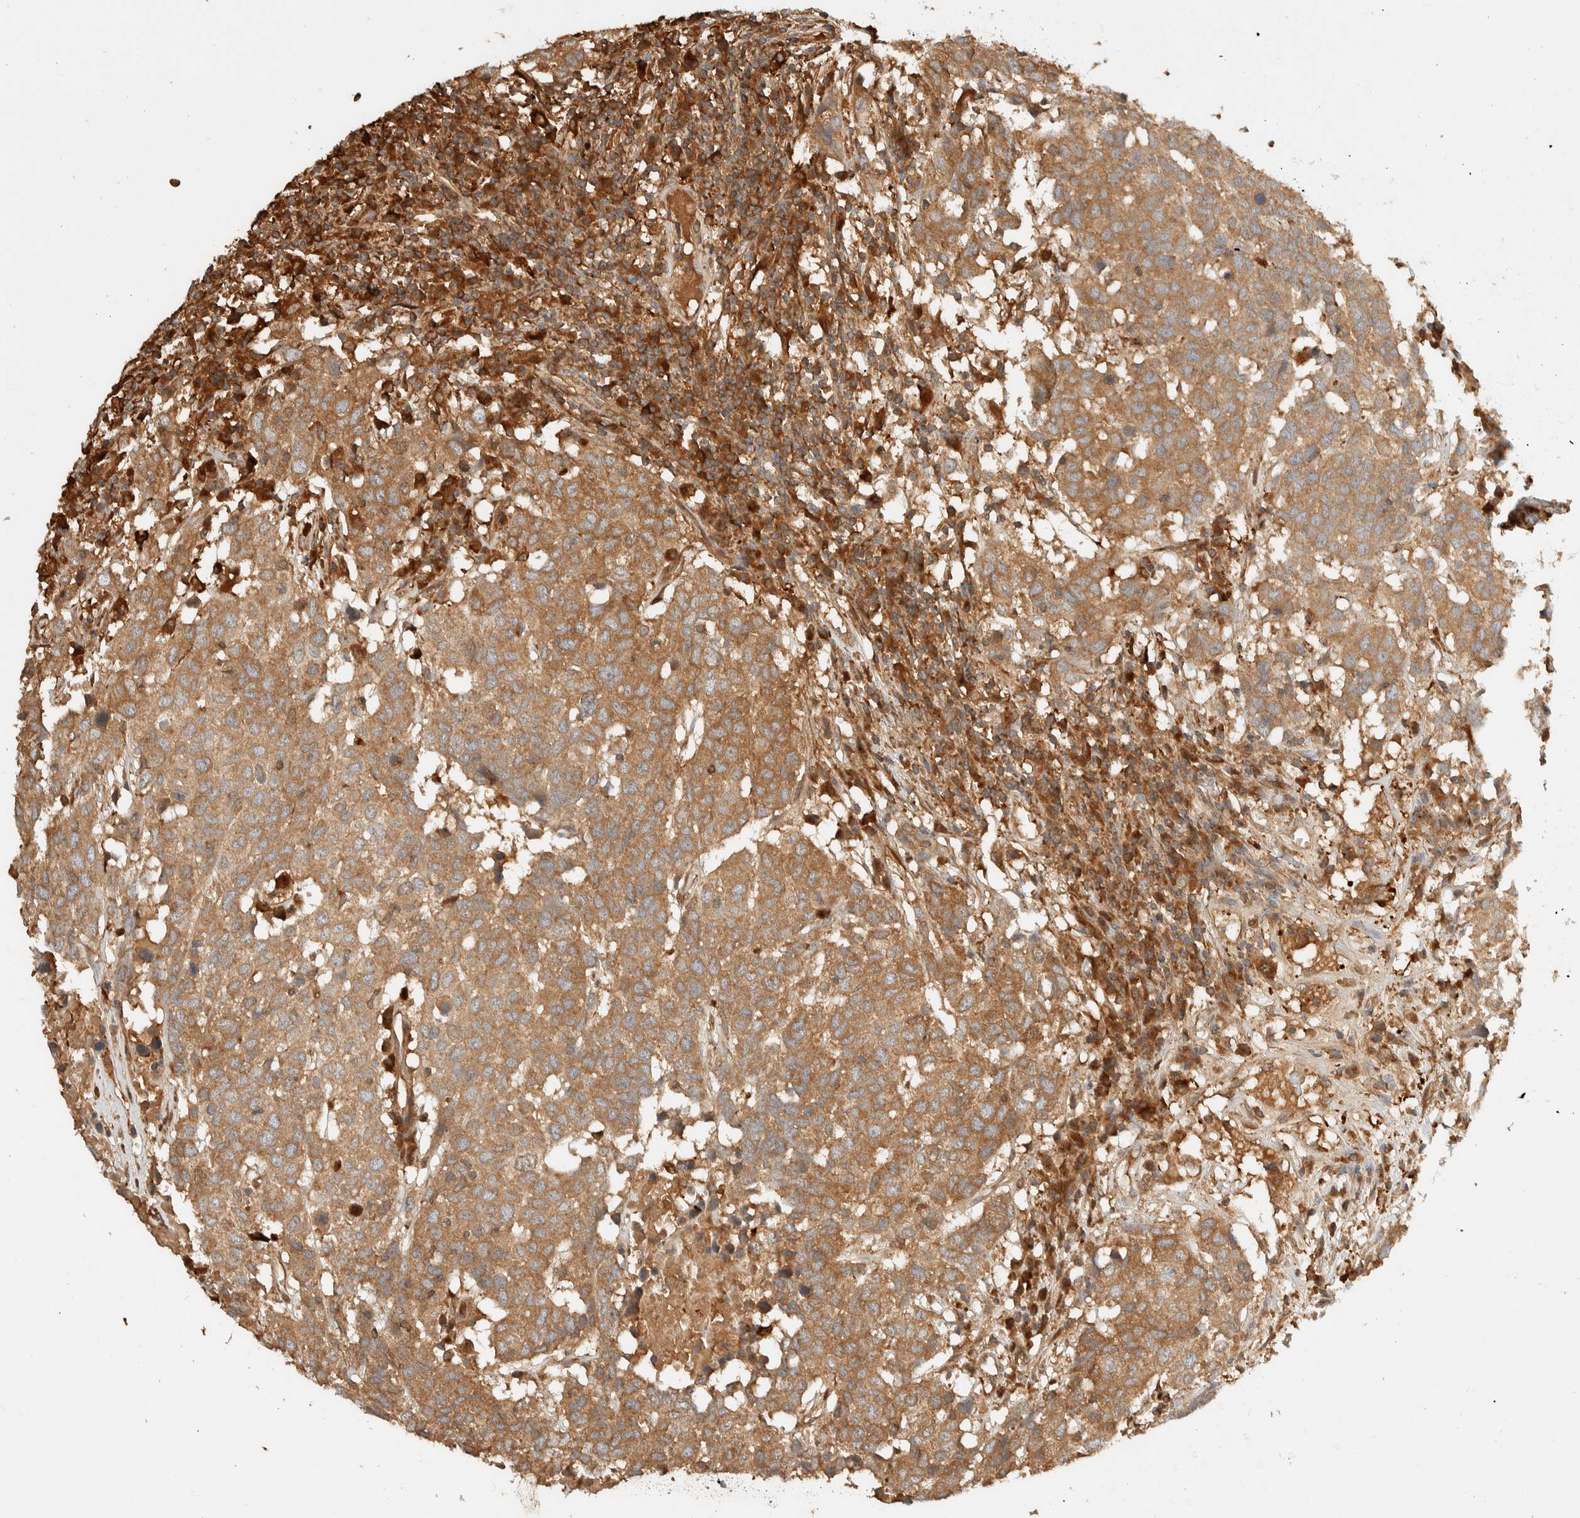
{"staining": {"intensity": "moderate", "quantity": ">75%", "location": "cytoplasmic/membranous"}, "tissue": "head and neck cancer", "cell_type": "Tumor cells", "image_type": "cancer", "snomed": [{"axis": "morphology", "description": "Squamous cell carcinoma, NOS"}, {"axis": "topography", "description": "Head-Neck"}], "caption": "Immunohistochemical staining of head and neck squamous cell carcinoma demonstrates moderate cytoplasmic/membranous protein positivity in approximately >75% of tumor cells.", "gene": "TMEM192", "patient": {"sex": "male", "age": 66}}